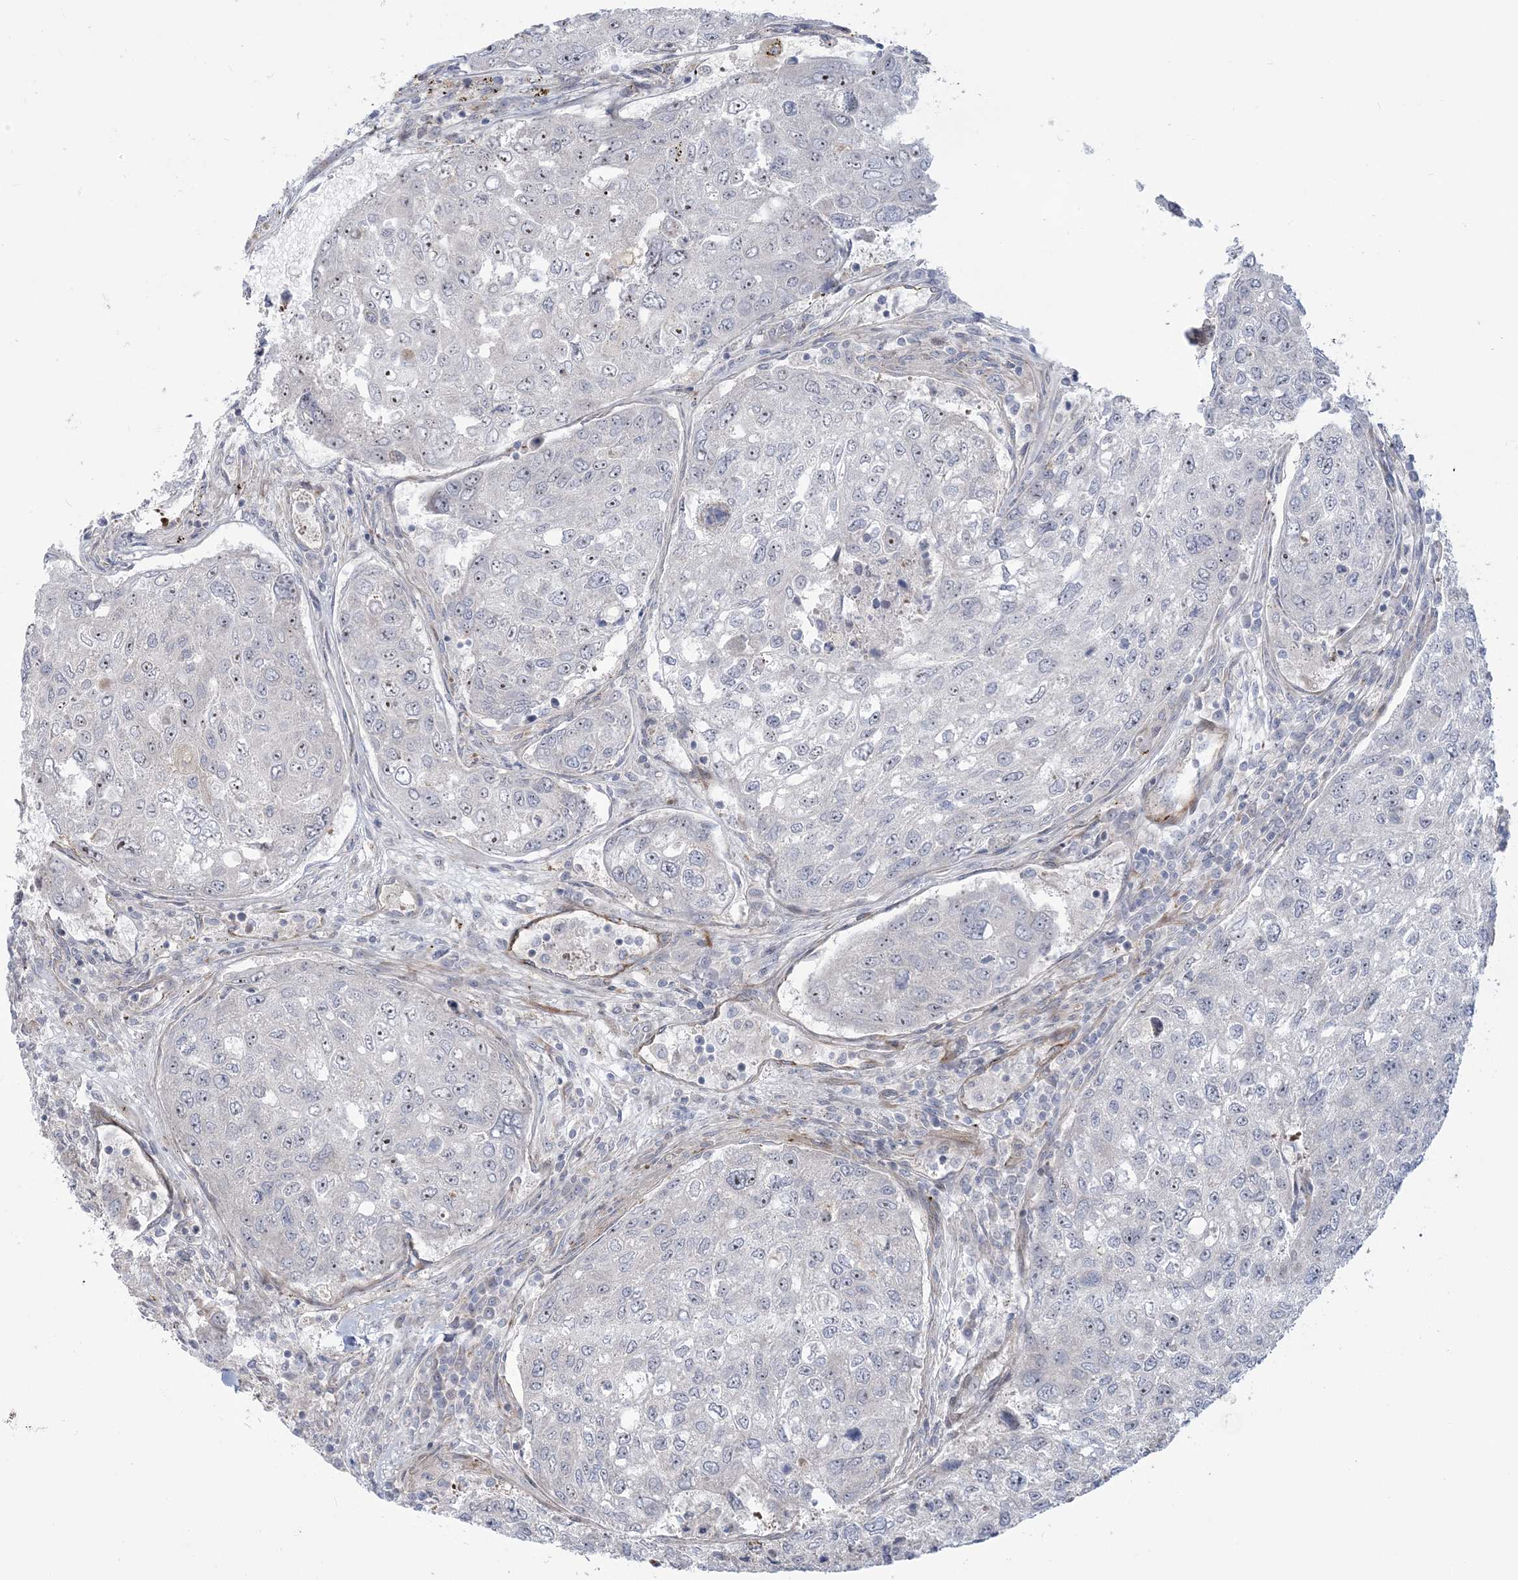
{"staining": {"intensity": "negative", "quantity": "none", "location": "none"}, "tissue": "urothelial cancer", "cell_type": "Tumor cells", "image_type": "cancer", "snomed": [{"axis": "morphology", "description": "Urothelial carcinoma, High grade"}, {"axis": "topography", "description": "Lymph node"}, {"axis": "topography", "description": "Urinary bladder"}], "caption": "This is a image of immunohistochemistry (IHC) staining of urothelial cancer, which shows no expression in tumor cells.", "gene": "NUDT9", "patient": {"sex": "male", "age": 51}}